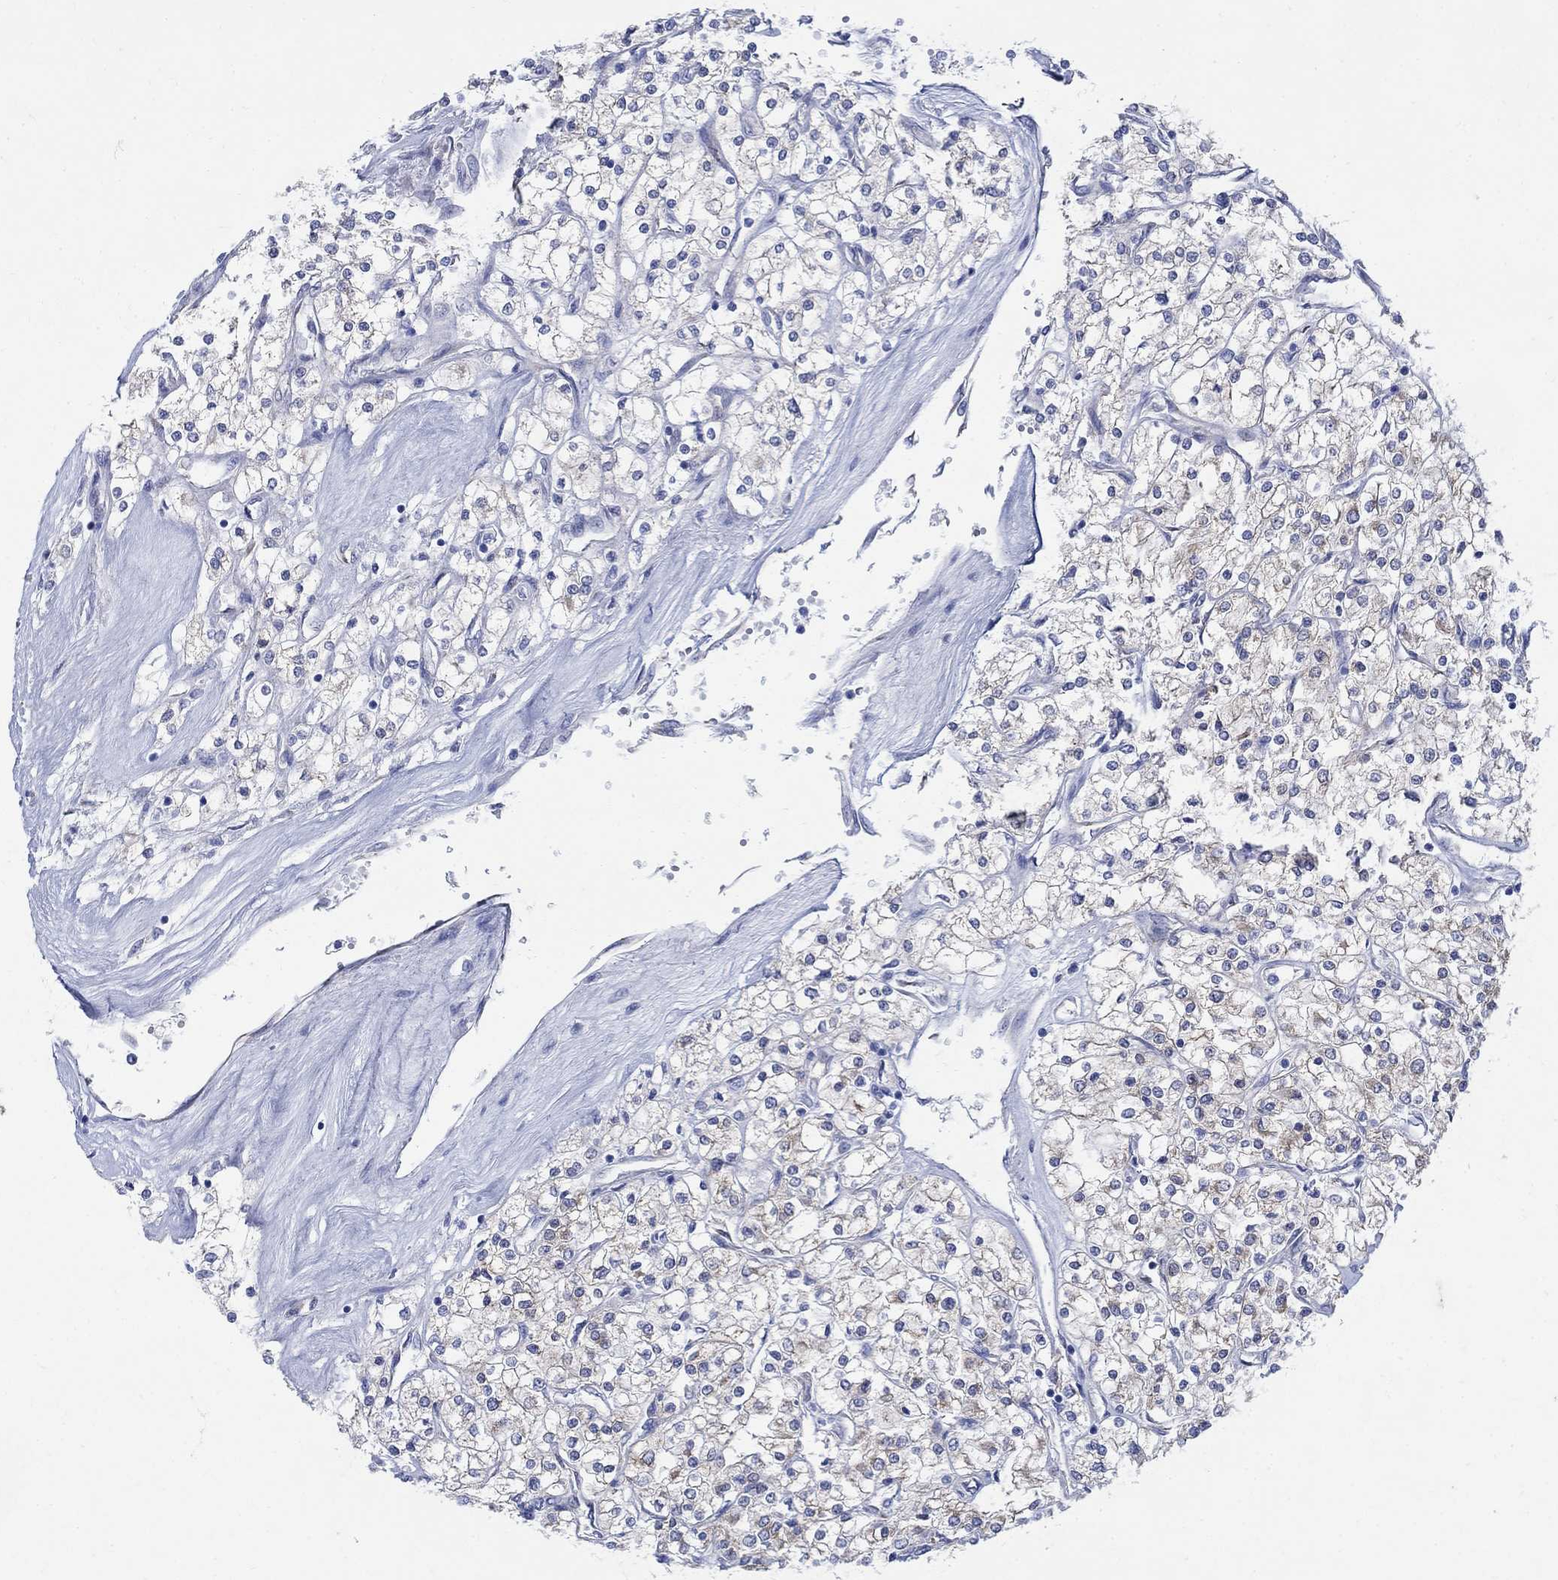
{"staining": {"intensity": "negative", "quantity": "none", "location": "none"}, "tissue": "renal cancer", "cell_type": "Tumor cells", "image_type": "cancer", "snomed": [{"axis": "morphology", "description": "Adenocarcinoma, NOS"}, {"axis": "topography", "description": "Kidney"}], "caption": "This is an immunohistochemistry image of human adenocarcinoma (renal). There is no expression in tumor cells.", "gene": "ZDHHC14", "patient": {"sex": "male", "age": 80}}